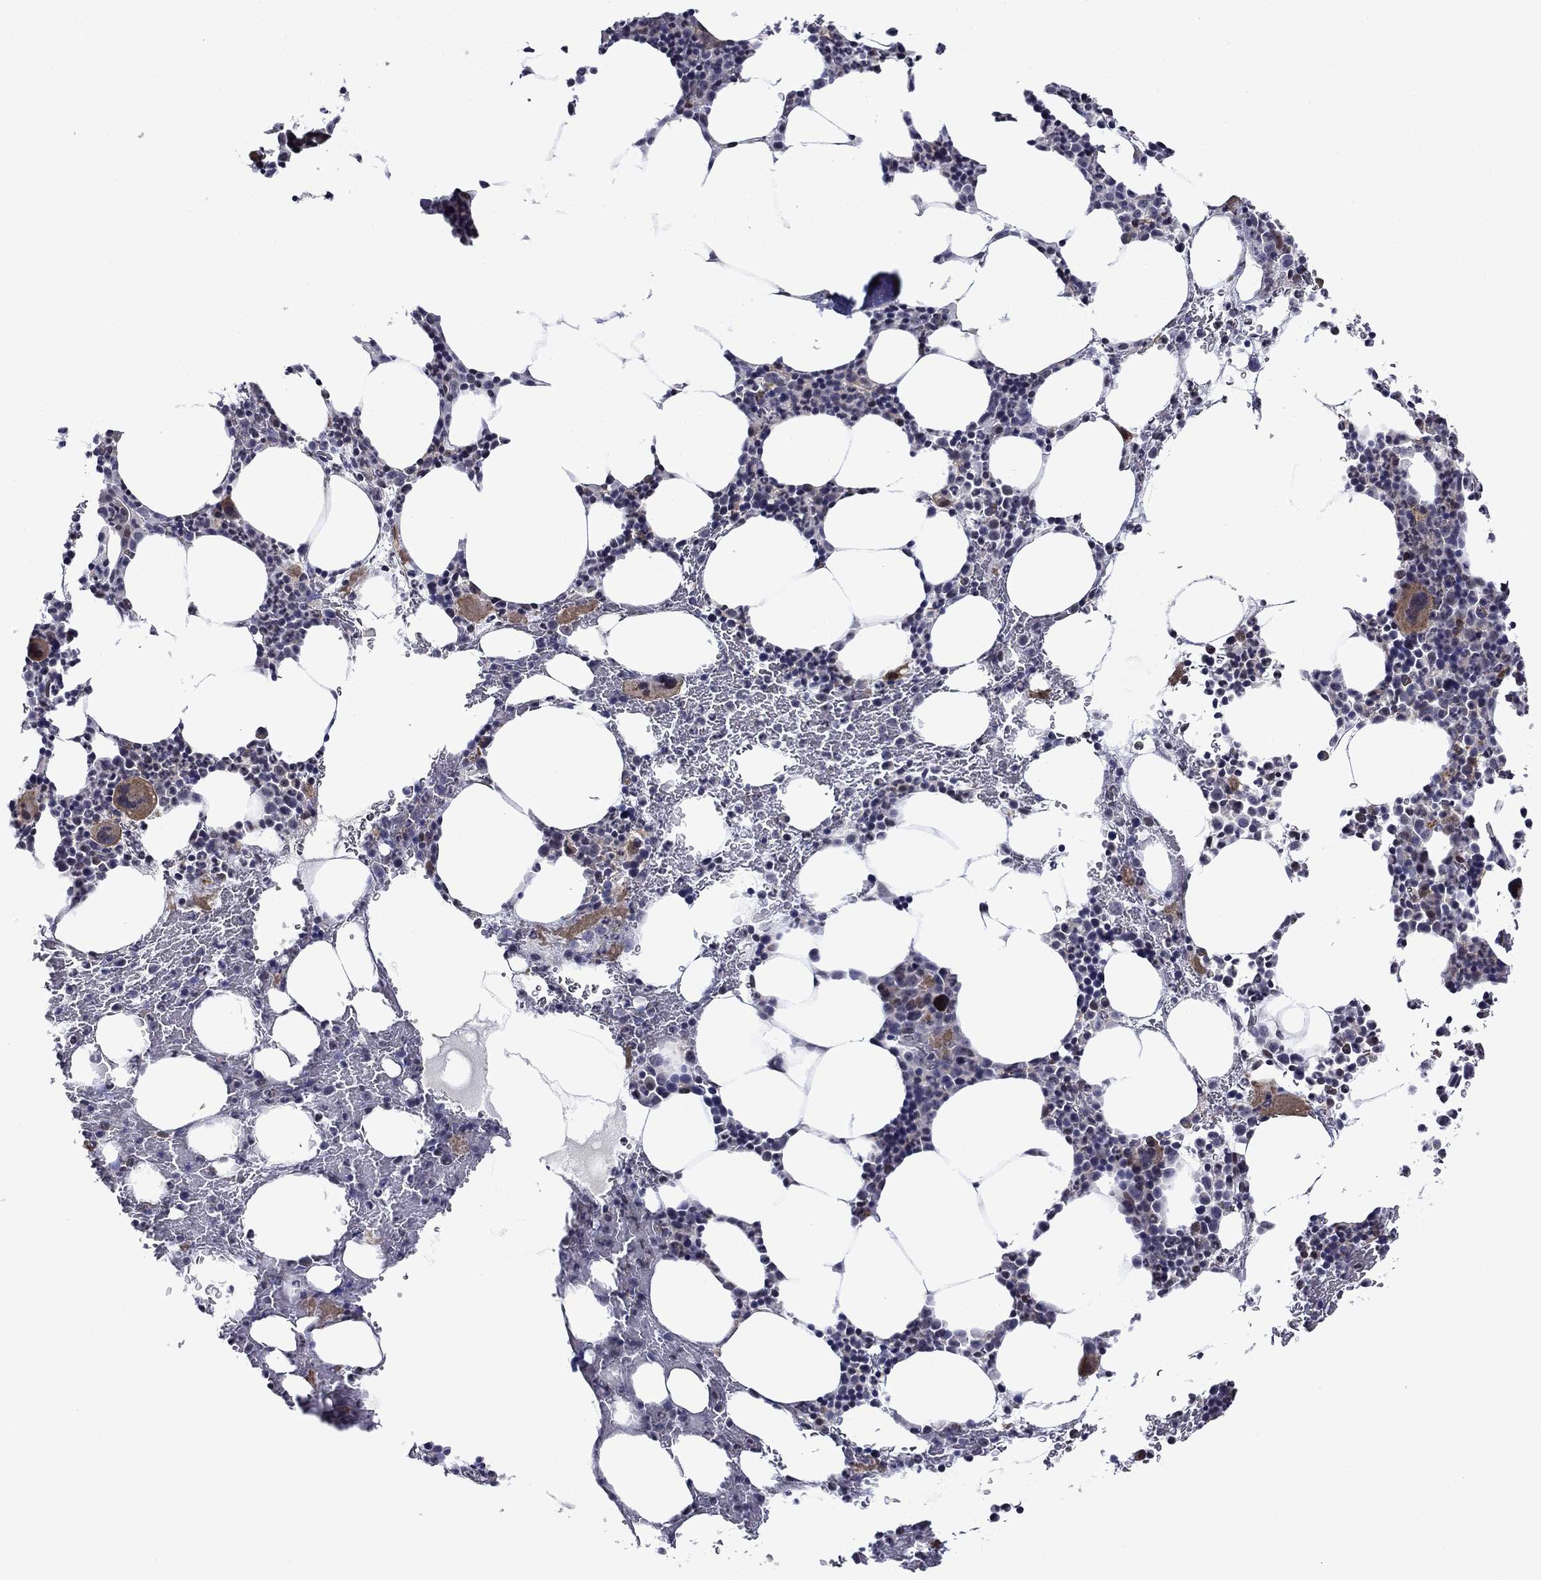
{"staining": {"intensity": "weak", "quantity": "<25%", "location": "cytoplasmic/membranous"}, "tissue": "bone marrow", "cell_type": "Hematopoietic cells", "image_type": "normal", "snomed": [{"axis": "morphology", "description": "Normal tissue, NOS"}, {"axis": "topography", "description": "Bone marrow"}], "caption": "Immunohistochemistry image of normal bone marrow stained for a protein (brown), which exhibits no staining in hematopoietic cells.", "gene": "B3GAT1", "patient": {"sex": "male", "age": 83}}